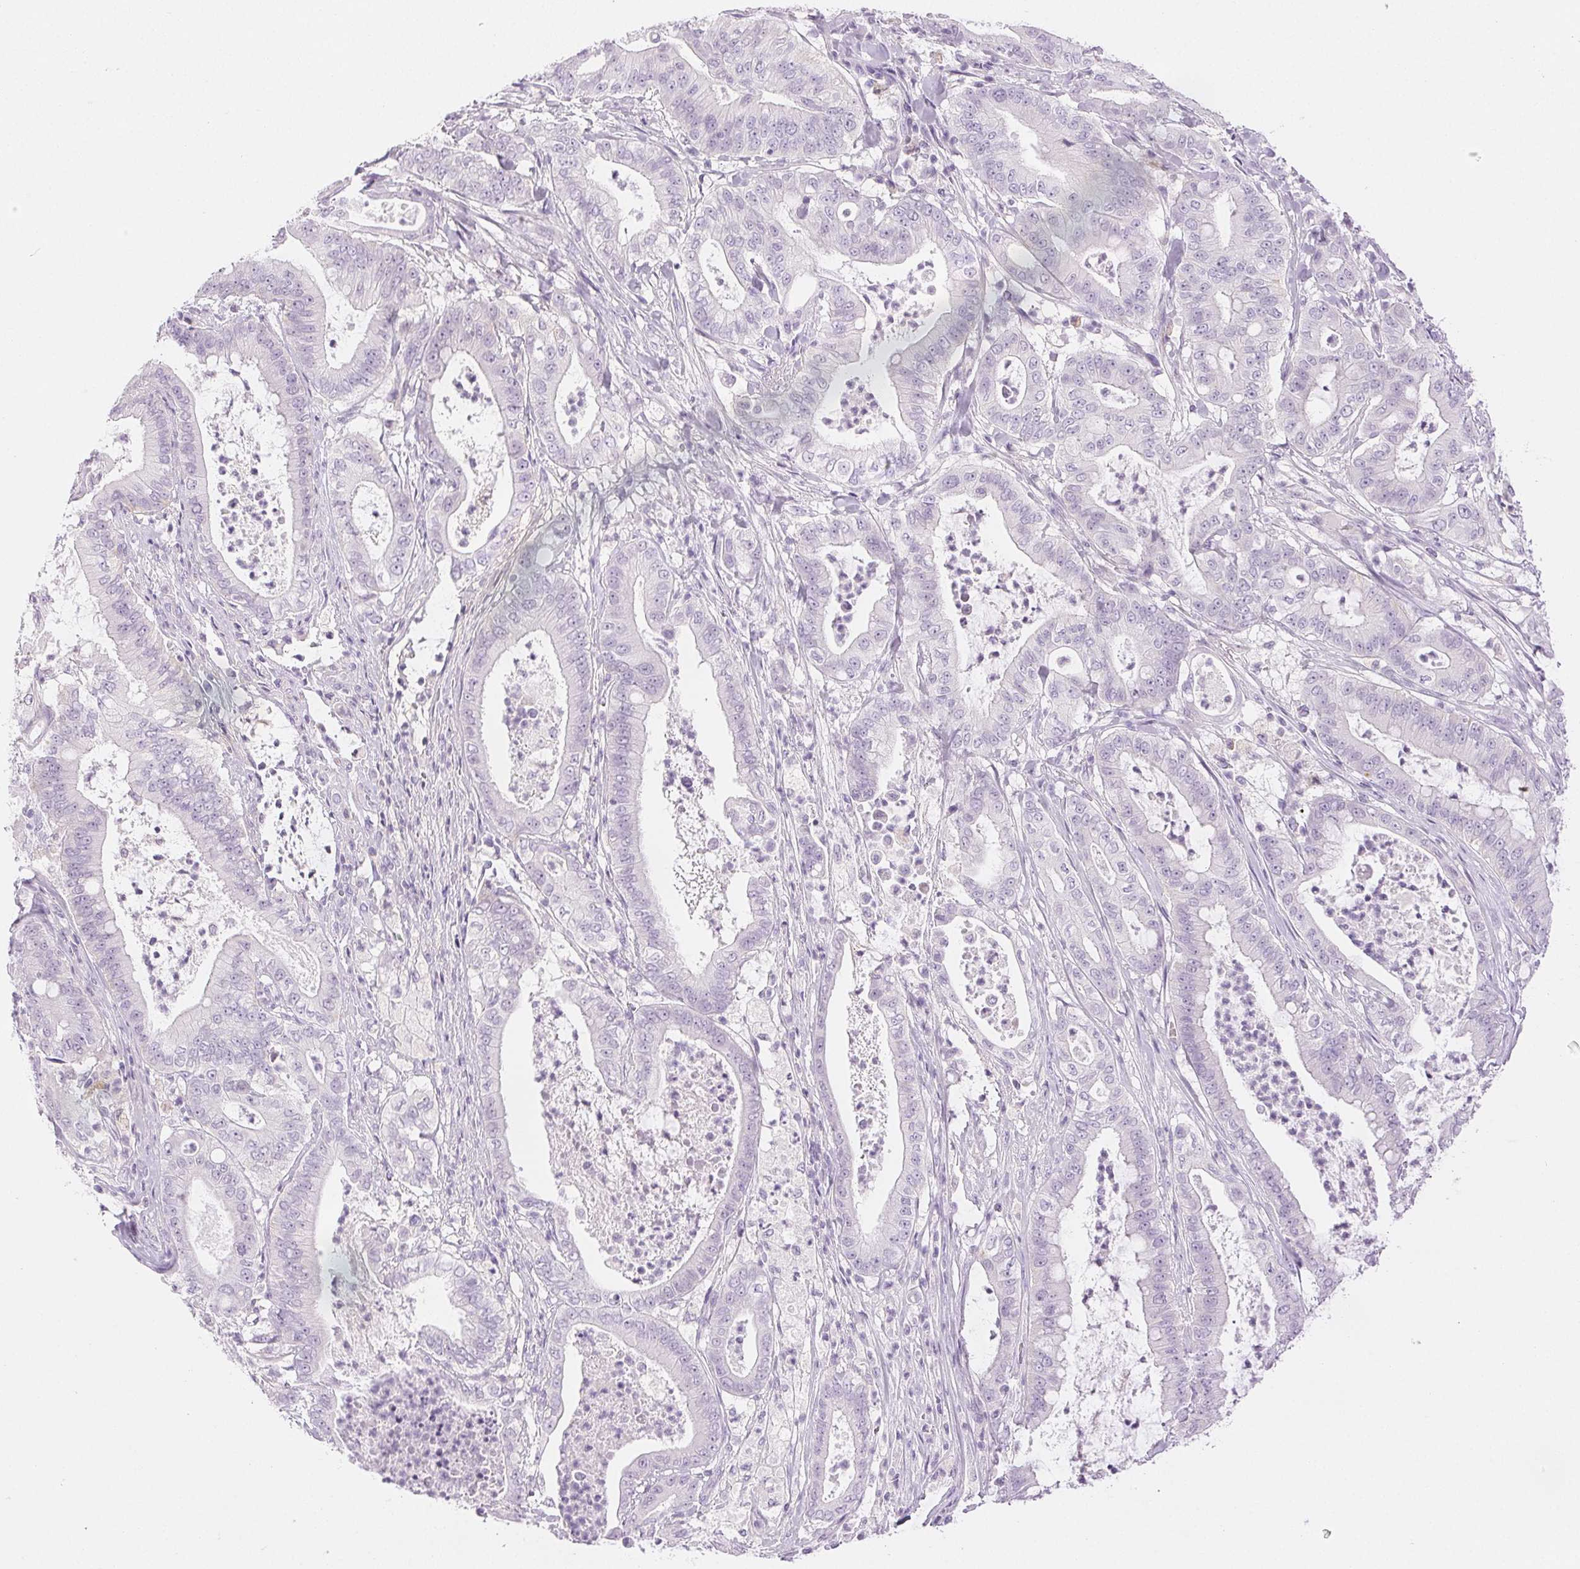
{"staining": {"intensity": "negative", "quantity": "none", "location": "none"}, "tissue": "pancreatic cancer", "cell_type": "Tumor cells", "image_type": "cancer", "snomed": [{"axis": "morphology", "description": "Adenocarcinoma, NOS"}, {"axis": "topography", "description": "Pancreas"}], "caption": "Protein analysis of adenocarcinoma (pancreatic) reveals no significant expression in tumor cells.", "gene": "SLC5A2", "patient": {"sex": "male", "age": 71}}